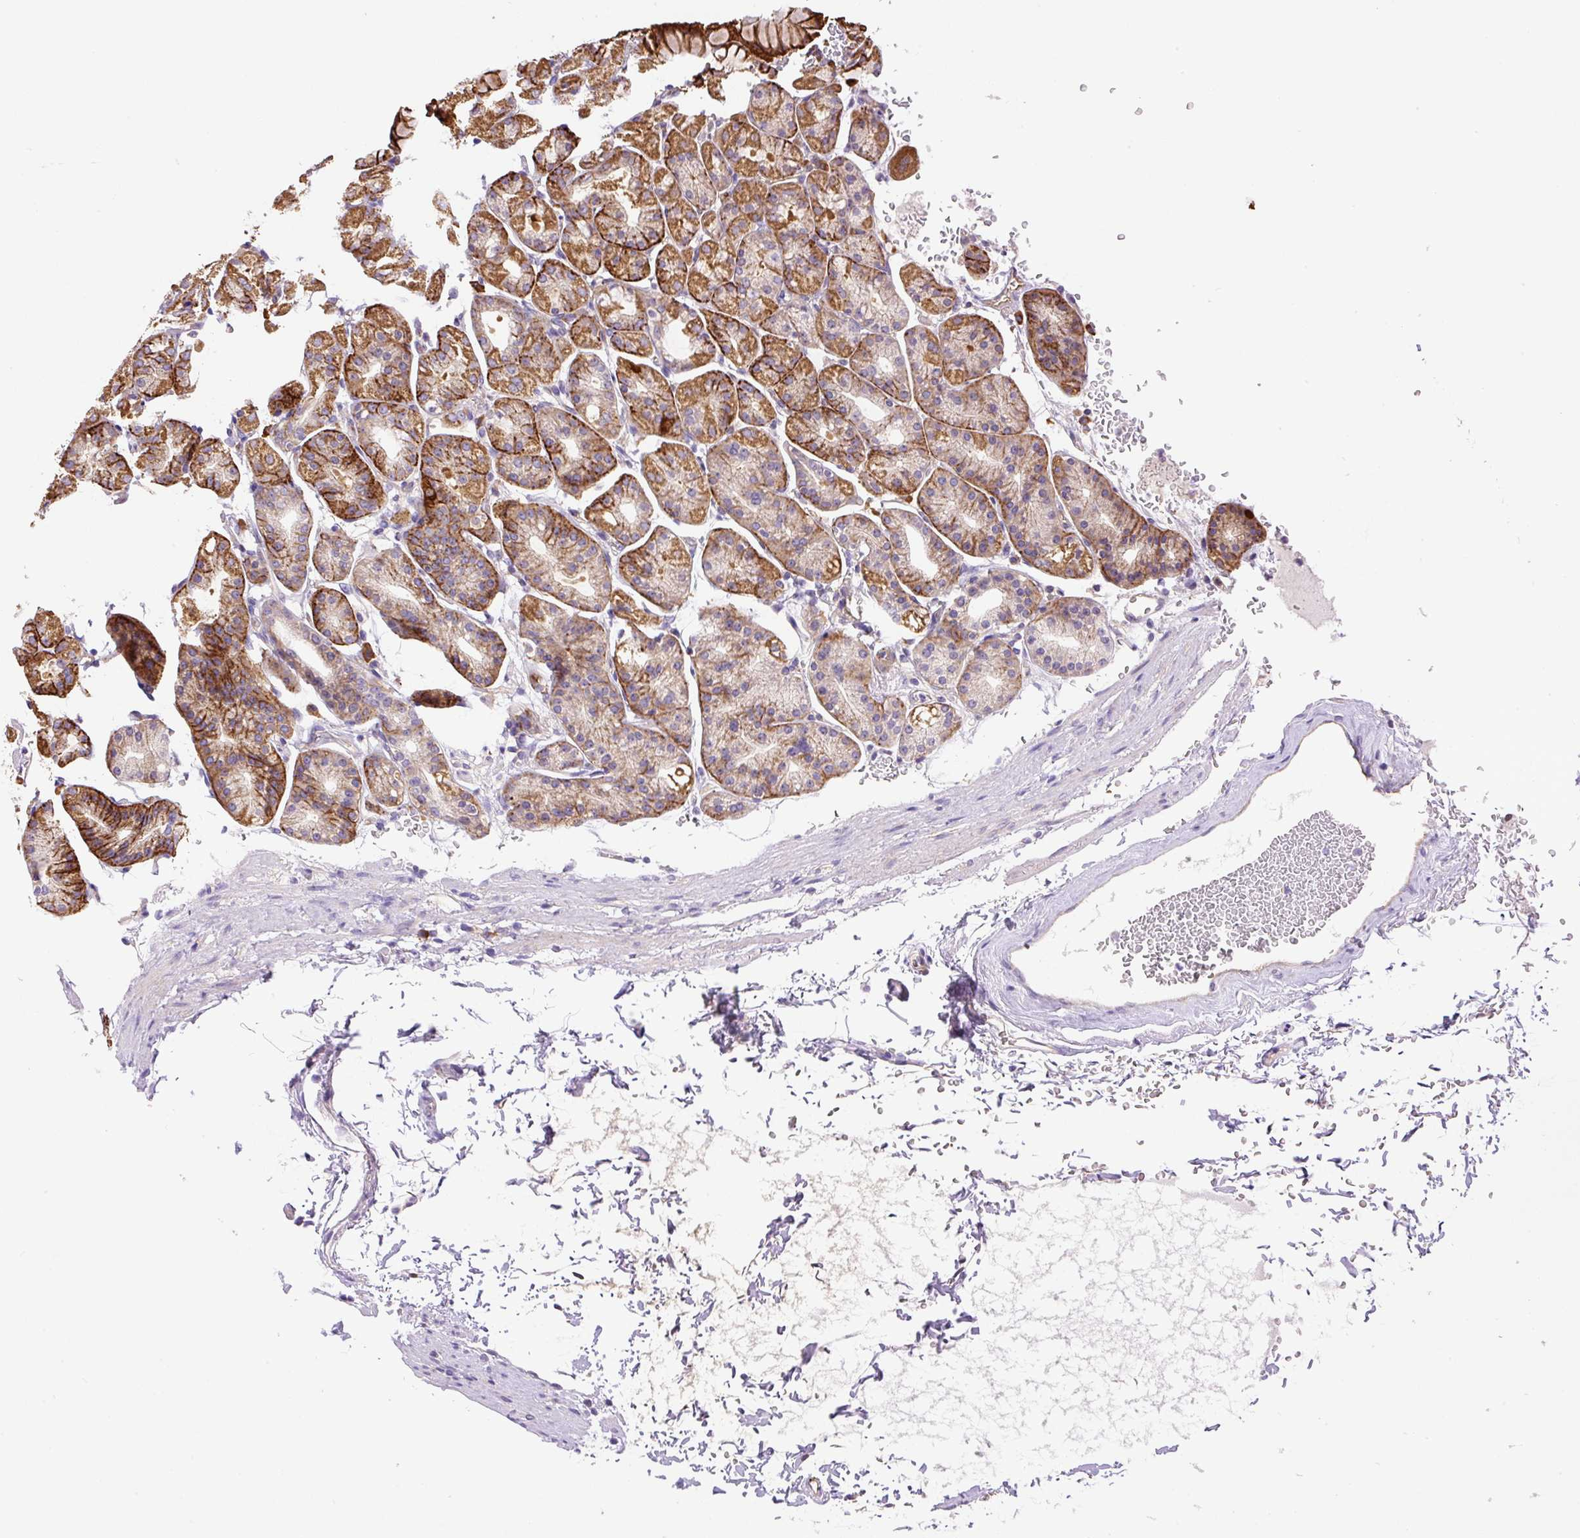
{"staining": {"intensity": "strong", "quantity": "25%-75%", "location": "cytoplasmic/membranous"}, "tissue": "stomach", "cell_type": "Glandular cells", "image_type": "normal", "snomed": [{"axis": "morphology", "description": "Normal tissue, NOS"}, {"axis": "topography", "description": "Stomach, upper"}], "caption": "Immunohistochemical staining of benign stomach demonstrates 25%-75% levels of strong cytoplasmic/membranous protein staining in about 25%-75% of glandular cells.", "gene": "PPME1", "patient": {"sex": "female", "age": 81}}